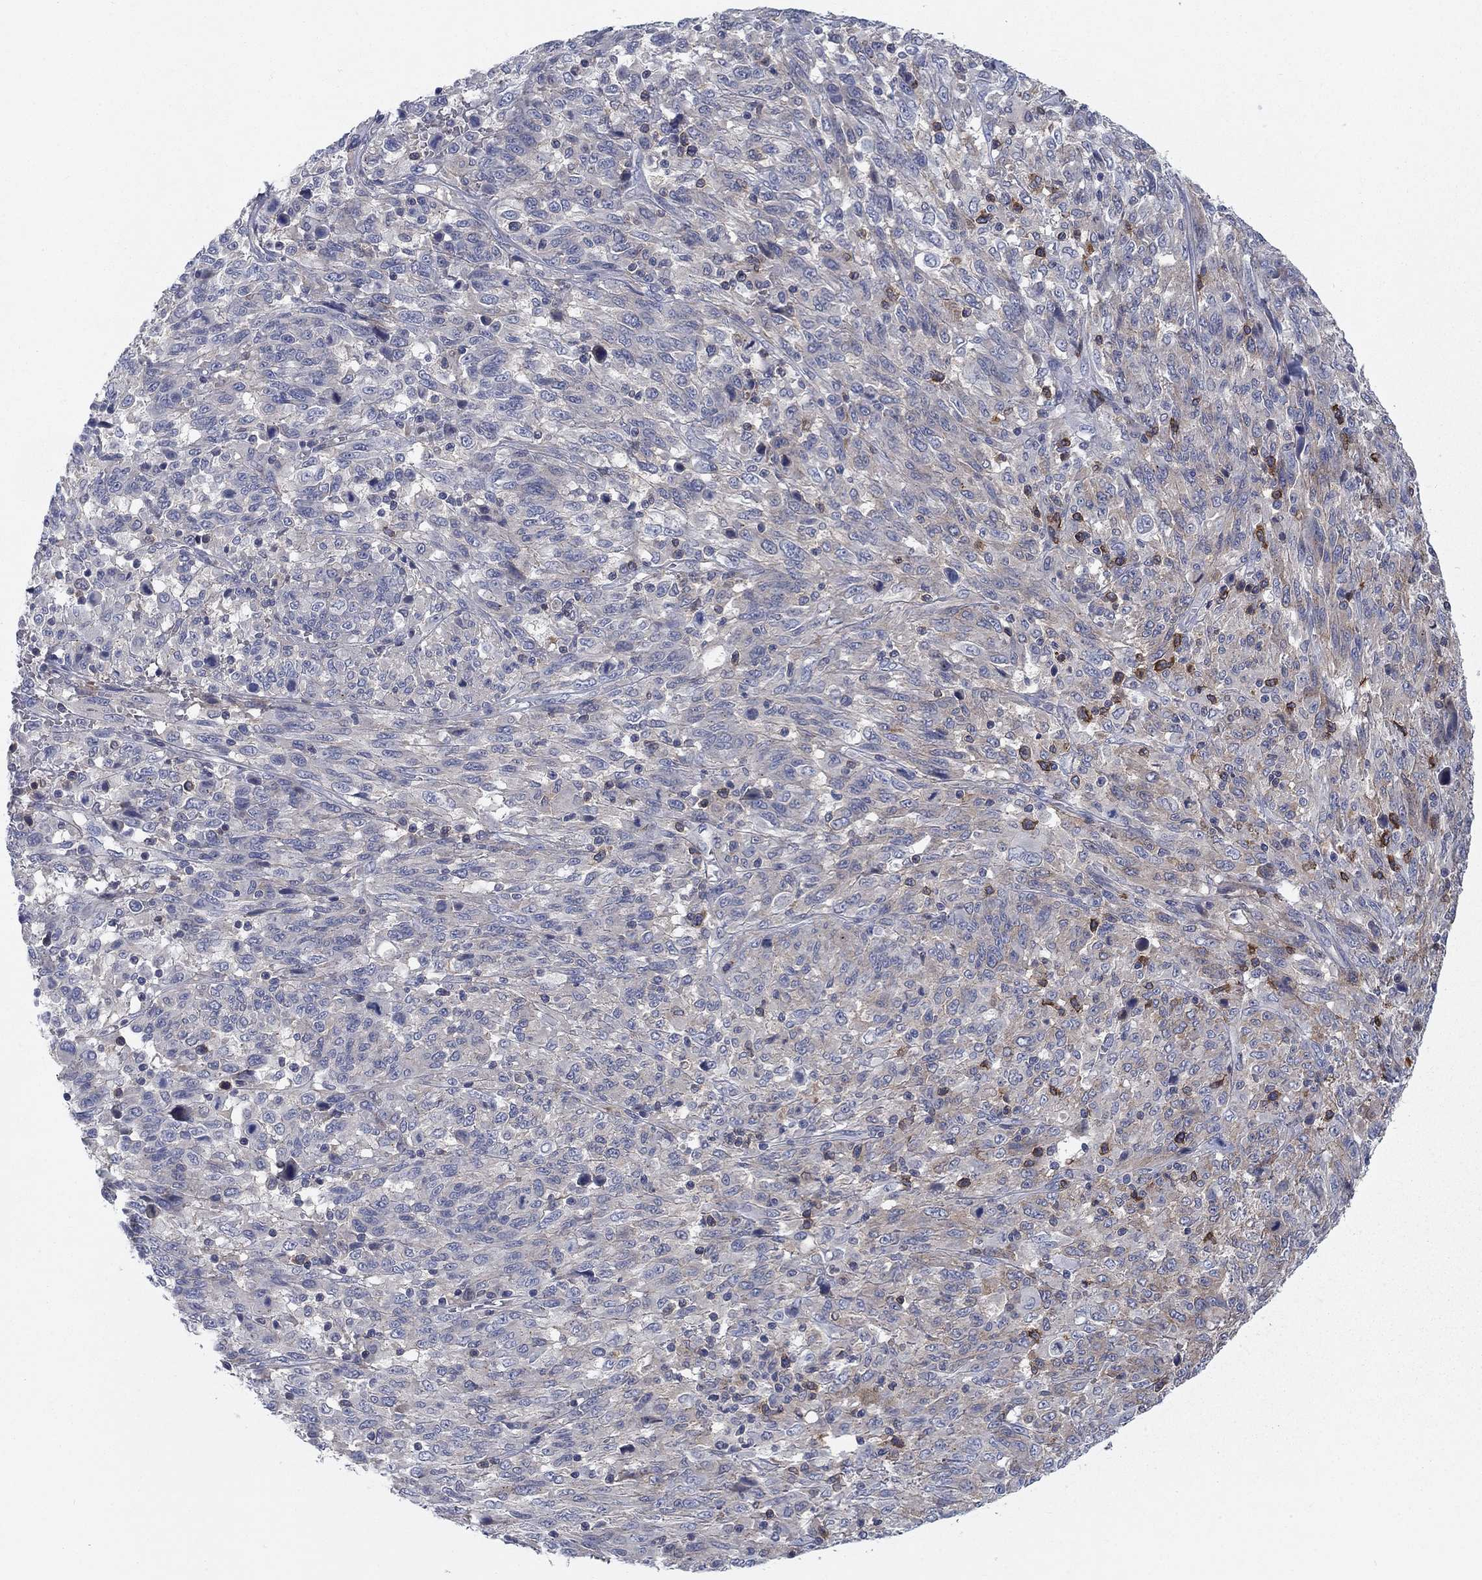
{"staining": {"intensity": "weak", "quantity": "<25%", "location": "cytoplasmic/membranous"}, "tissue": "melanoma", "cell_type": "Tumor cells", "image_type": "cancer", "snomed": [{"axis": "morphology", "description": "Malignant melanoma, NOS"}, {"axis": "topography", "description": "Skin"}], "caption": "Tumor cells are negative for protein expression in human malignant melanoma.", "gene": "KIF15", "patient": {"sex": "female", "age": 91}}